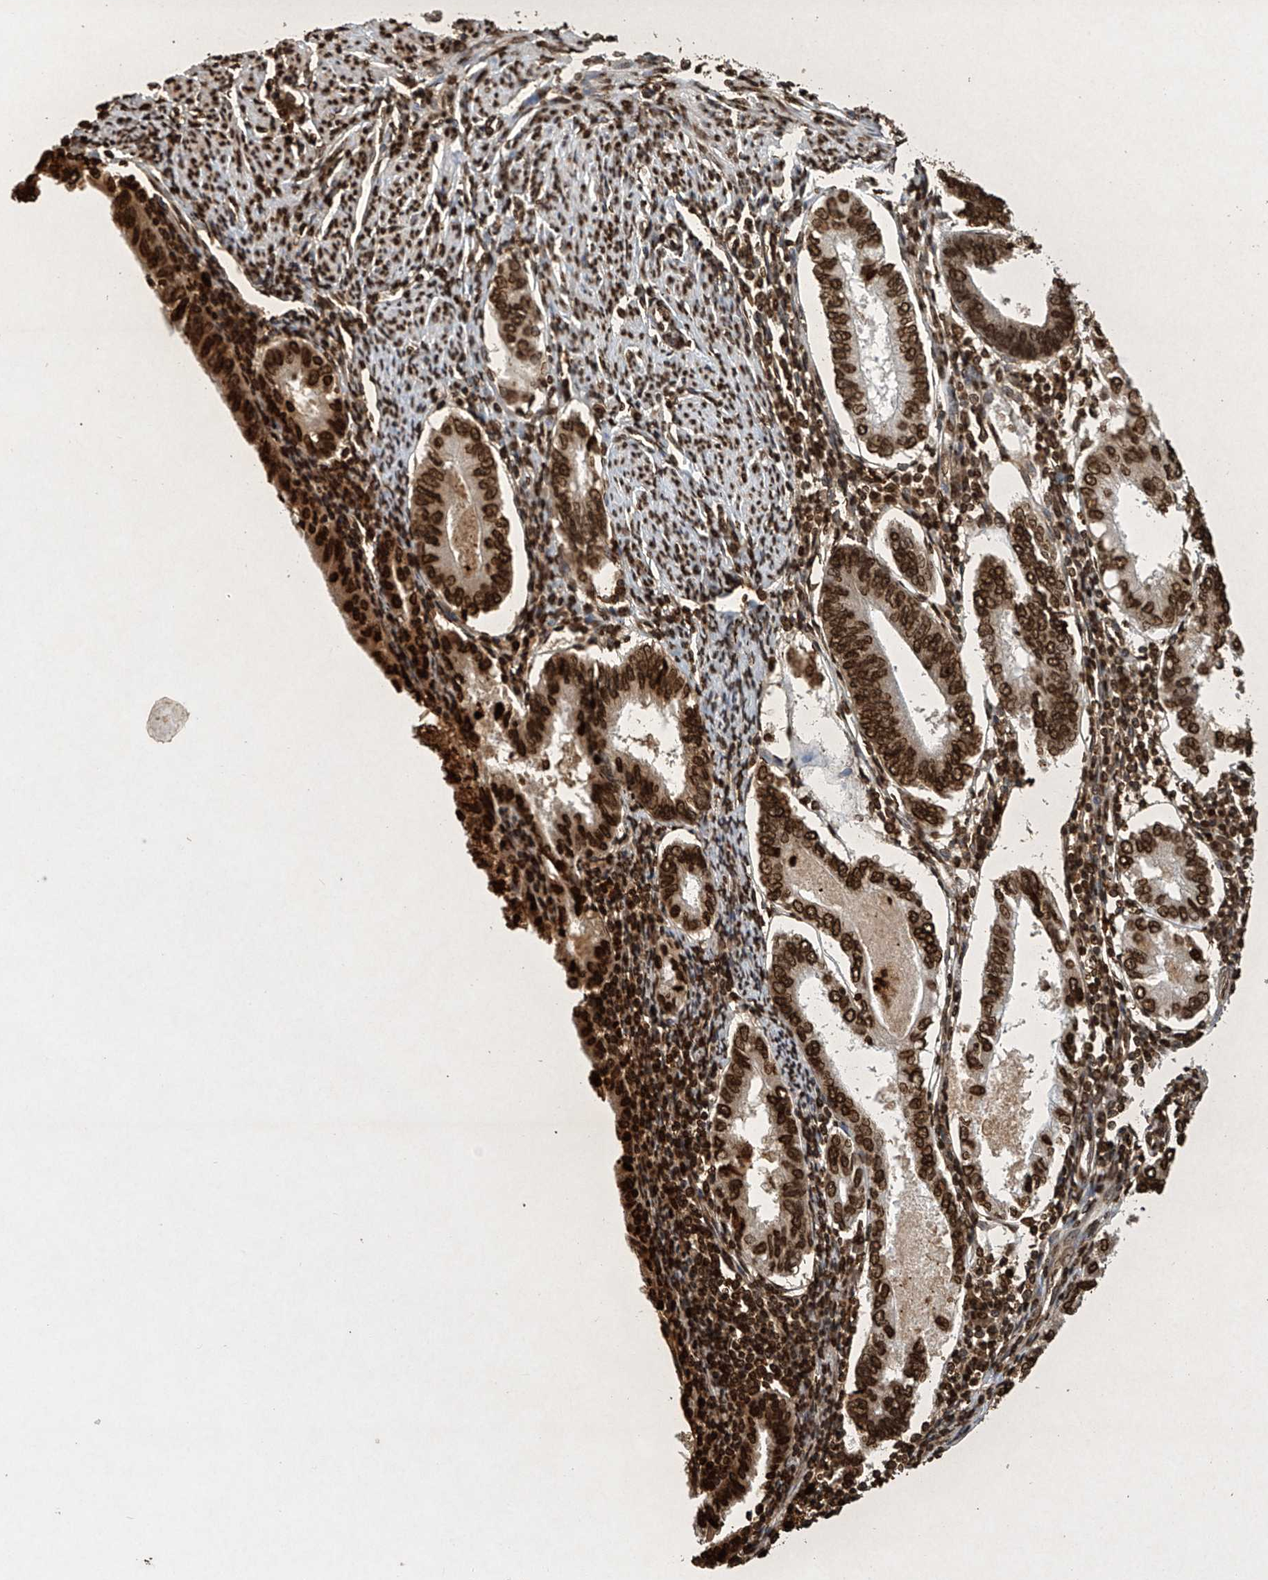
{"staining": {"intensity": "strong", "quantity": ">75%", "location": "nuclear"}, "tissue": "endometrial cancer", "cell_type": "Tumor cells", "image_type": "cancer", "snomed": [{"axis": "morphology", "description": "Adenocarcinoma, NOS"}, {"axis": "topography", "description": "Endometrium"}], "caption": "High-power microscopy captured an immunohistochemistry (IHC) image of endometrial cancer, revealing strong nuclear staining in approximately >75% of tumor cells.", "gene": "H3-3A", "patient": {"sex": "female", "age": 86}}